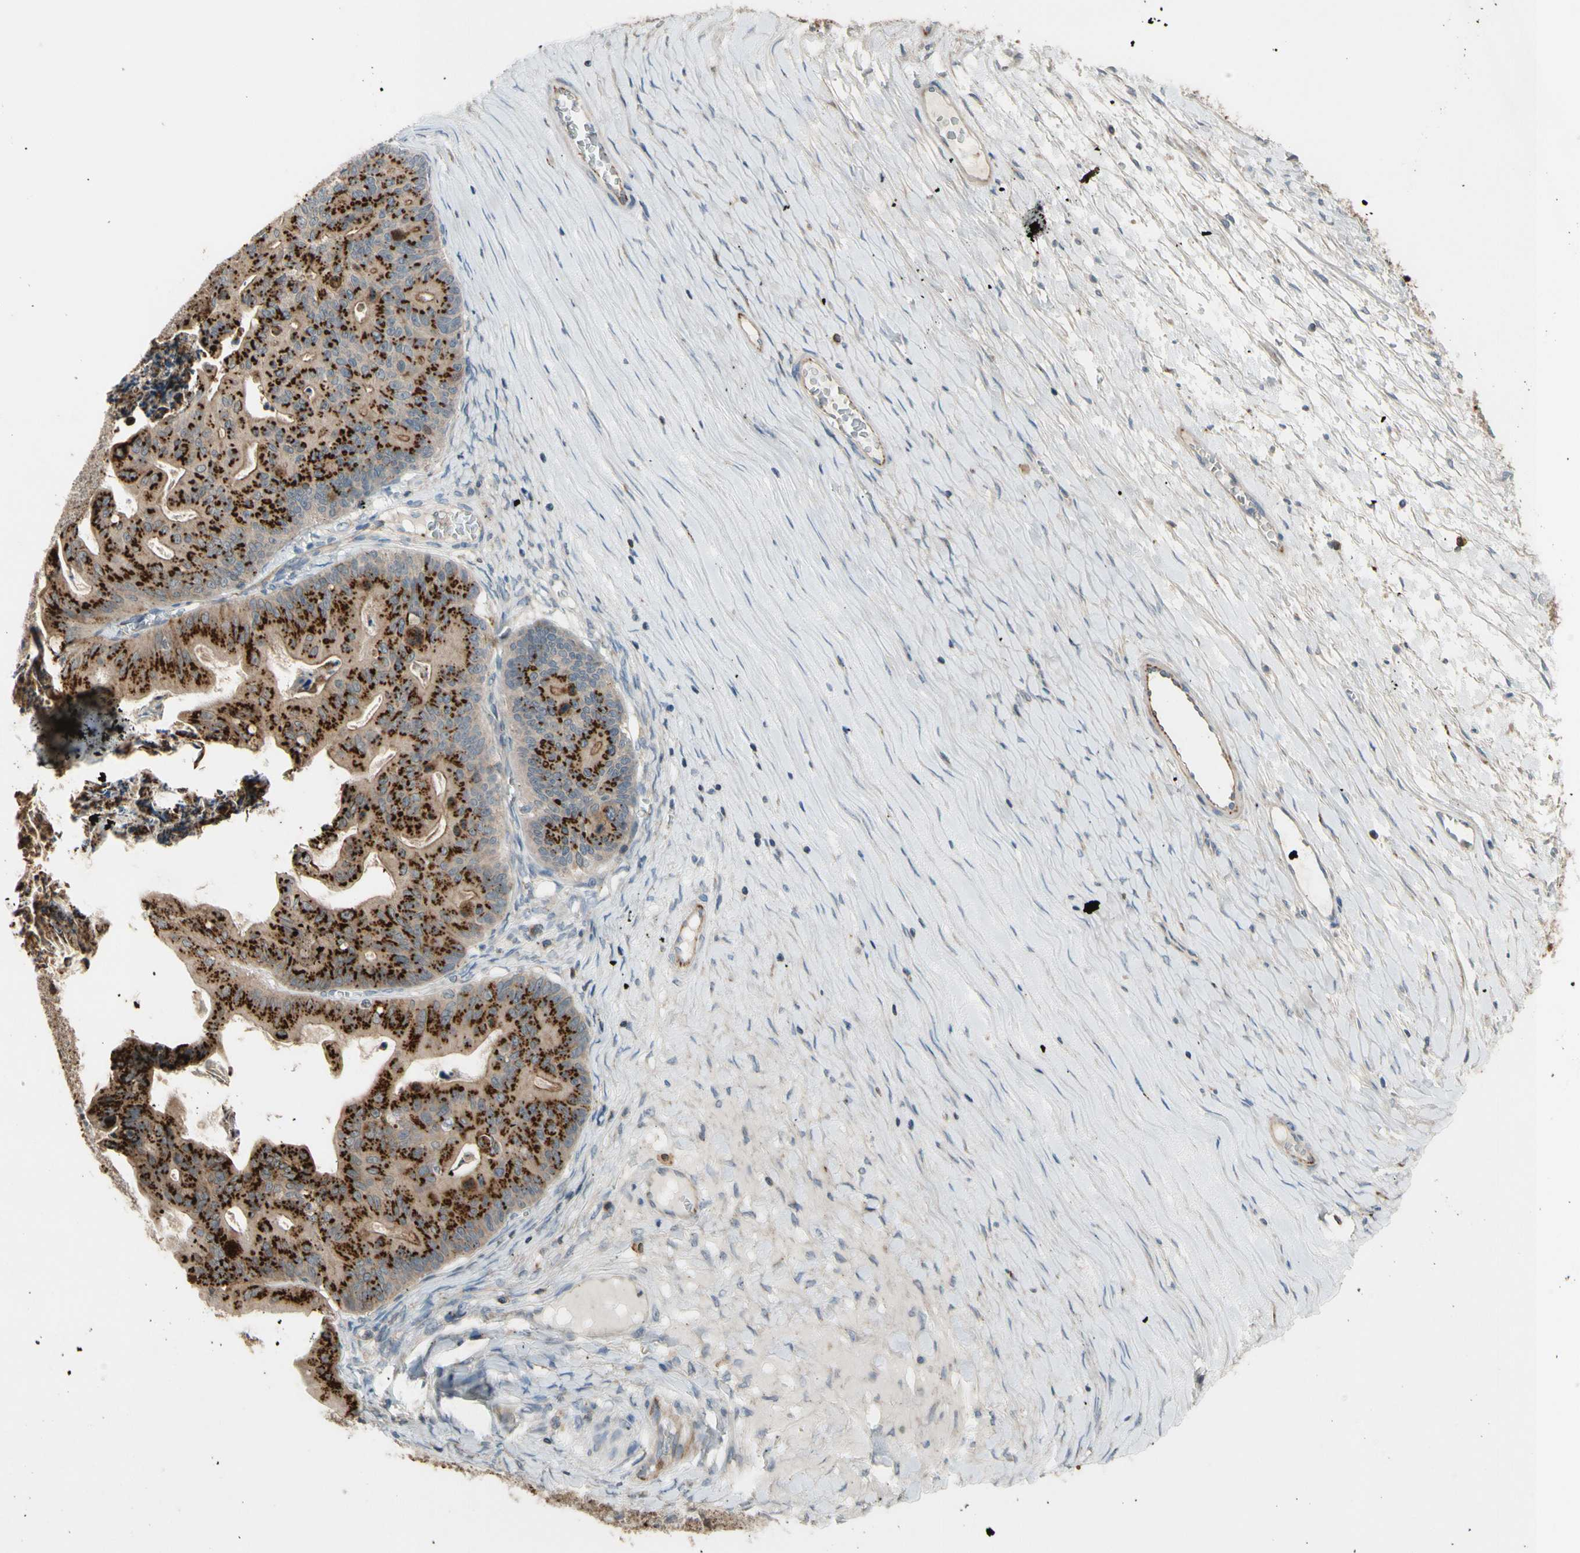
{"staining": {"intensity": "strong", "quantity": ">75%", "location": "cytoplasmic/membranous"}, "tissue": "ovarian cancer", "cell_type": "Tumor cells", "image_type": "cancer", "snomed": [{"axis": "morphology", "description": "Cystadenocarcinoma, mucinous, NOS"}, {"axis": "topography", "description": "Ovary"}], "caption": "Ovarian mucinous cystadenocarcinoma stained with a brown dye reveals strong cytoplasmic/membranous positive positivity in about >75% of tumor cells.", "gene": "GALNT5", "patient": {"sex": "female", "age": 37}}